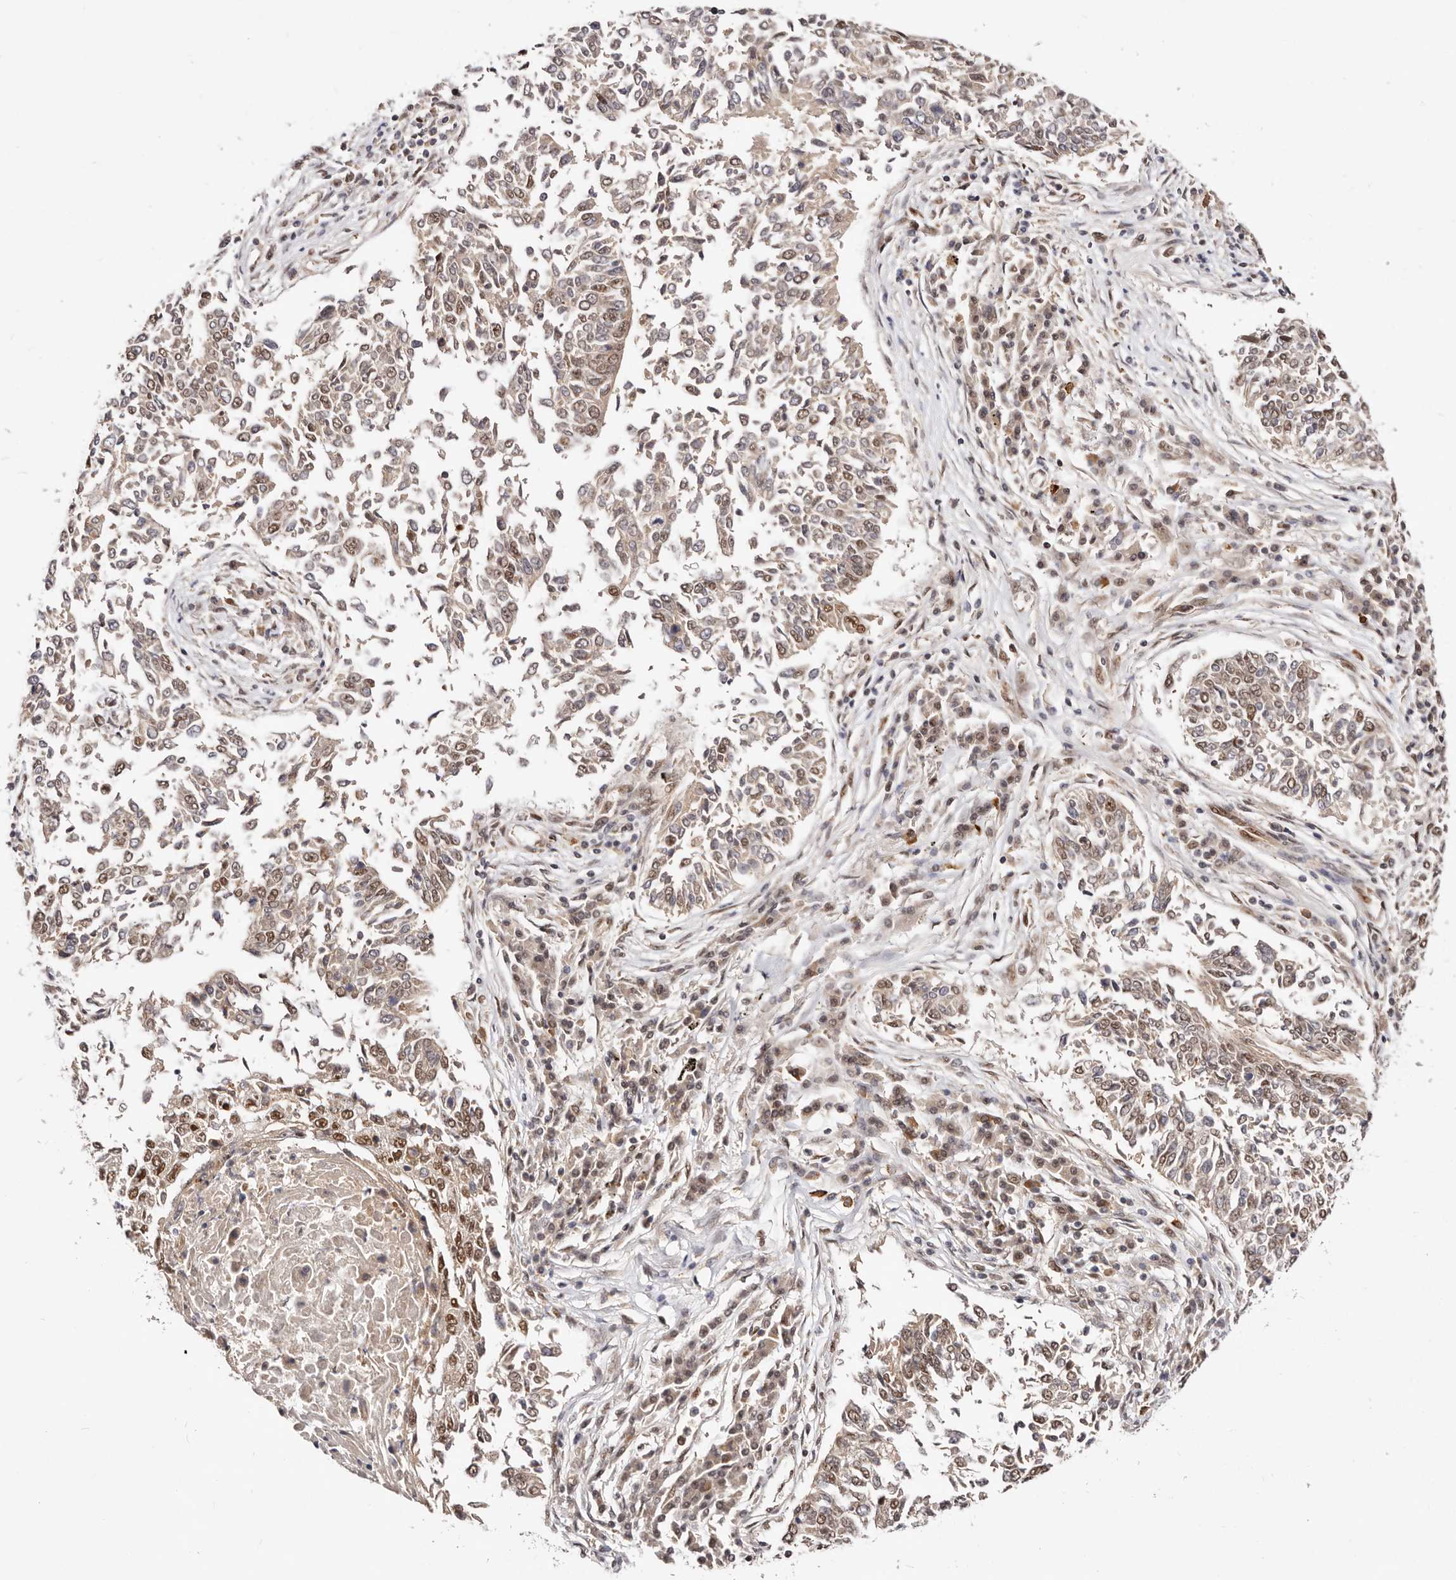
{"staining": {"intensity": "moderate", "quantity": "25%-75%", "location": "nuclear"}, "tissue": "lung cancer", "cell_type": "Tumor cells", "image_type": "cancer", "snomed": [{"axis": "morphology", "description": "Normal tissue, NOS"}, {"axis": "morphology", "description": "Squamous cell carcinoma, NOS"}, {"axis": "topography", "description": "Cartilage tissue"}, {"axis": "topography", "description": "Bronchus"}, {"axis": "topography", "description": "Lung"}, {"axis": "topography", "description": "Peripheral nerve tissue"}], "caption": "Lung cancer (squamous cell carcinoma) tissue displays moderate nuclear expression in about 25%-75% of tumor cells", "gene": "SEC14L1", "patient": {"sex": "female", "age": 49}}